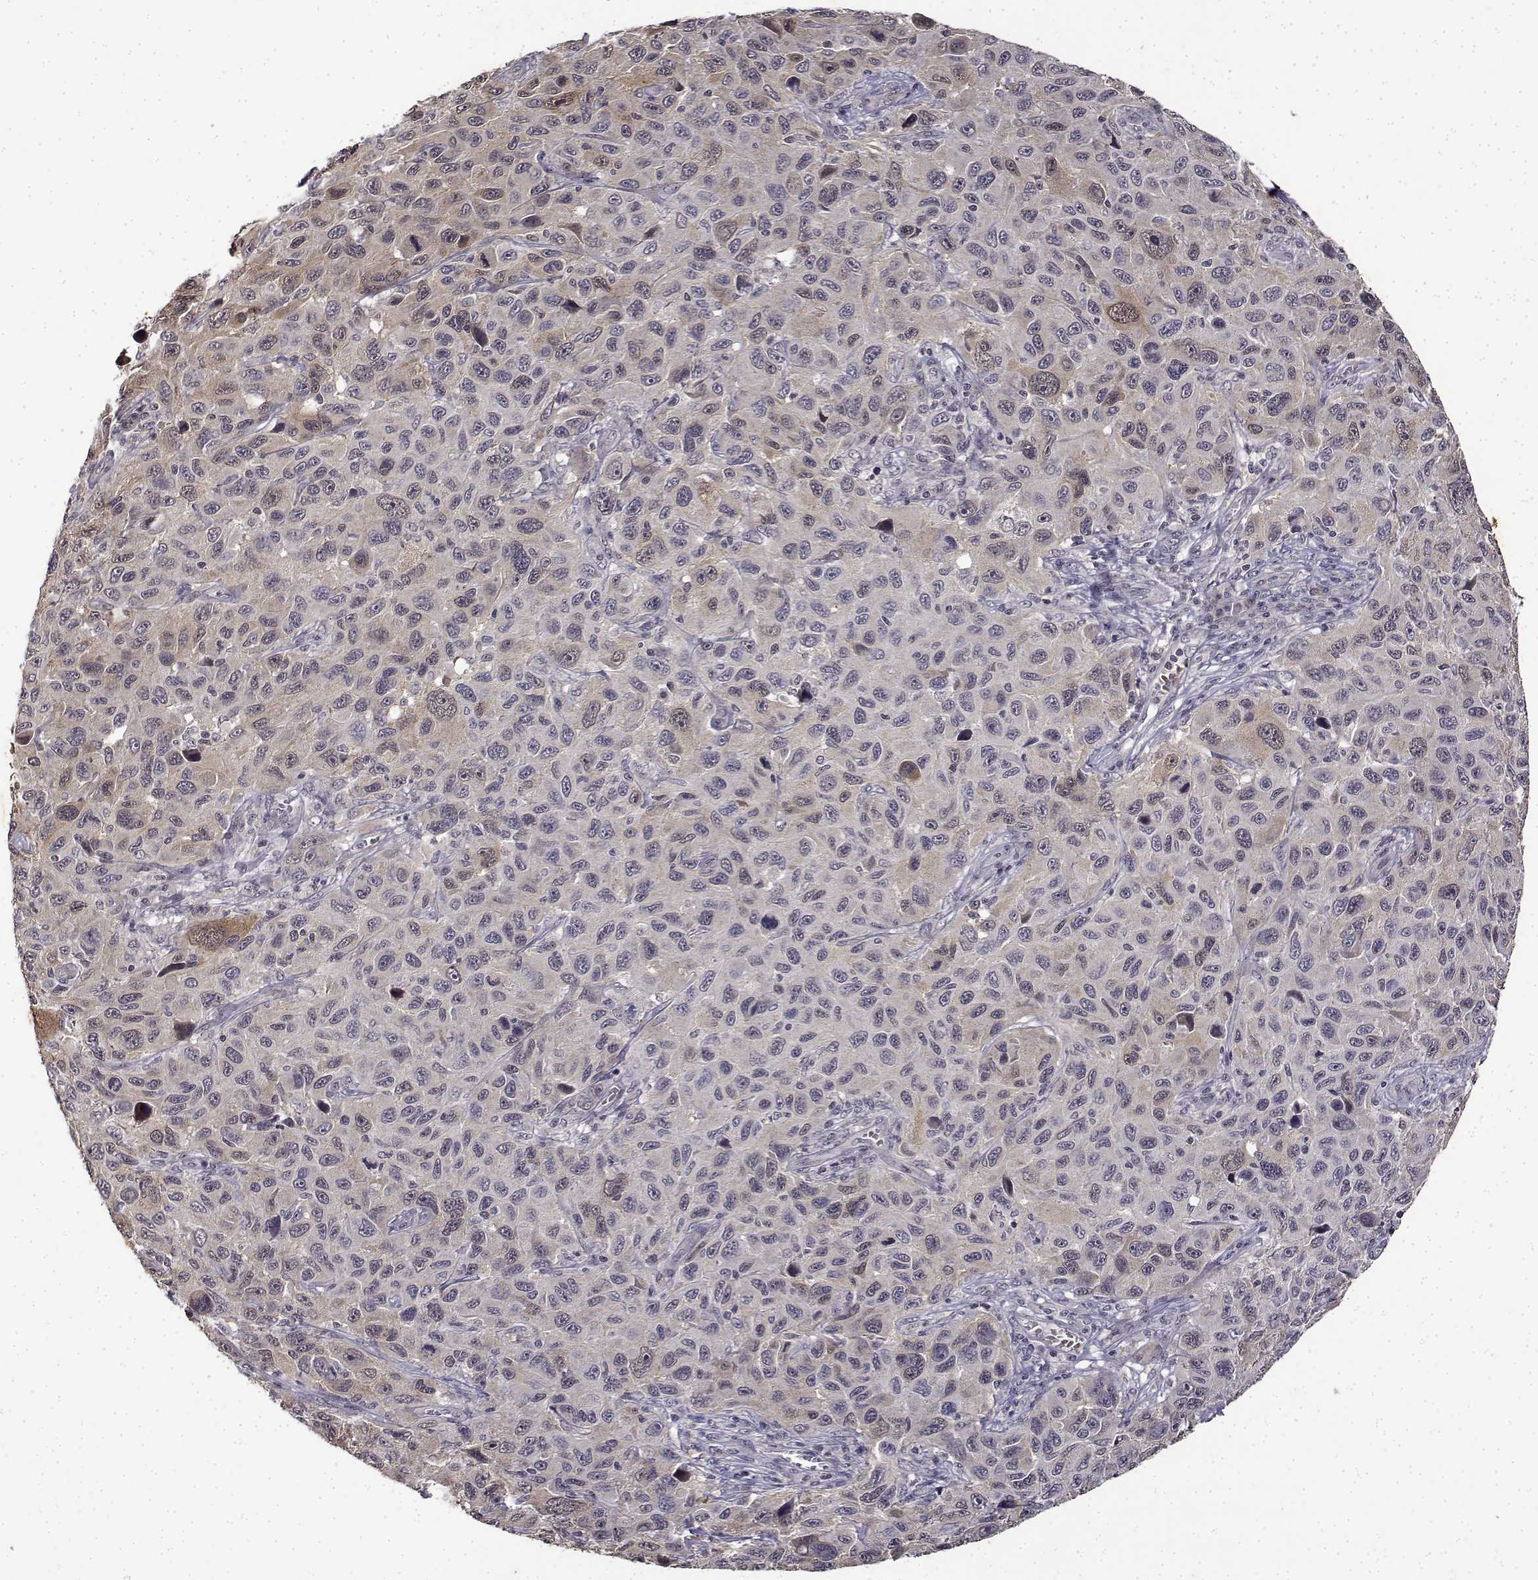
{"staining": {"intensity": "weak", "quantity": "<25%", "location": "cytoplasmic/membranous"}, "tissue": "melanoma", "cell_type": "Tumor cells", "image_type": "cancer", "snomed": [{"axis": "morphology", "description": "Malignant melanoma, NOS"}, {"axis": "topography", "description": "Skin"}], "caption": "Immunohistochemistry (IHC) histopathology image of human malignant melanoma stained for a protein (brown), which displays no positivity in tumor cells.", "gene": "BDNF", "patient": {"sex": "male", "age": 53}}